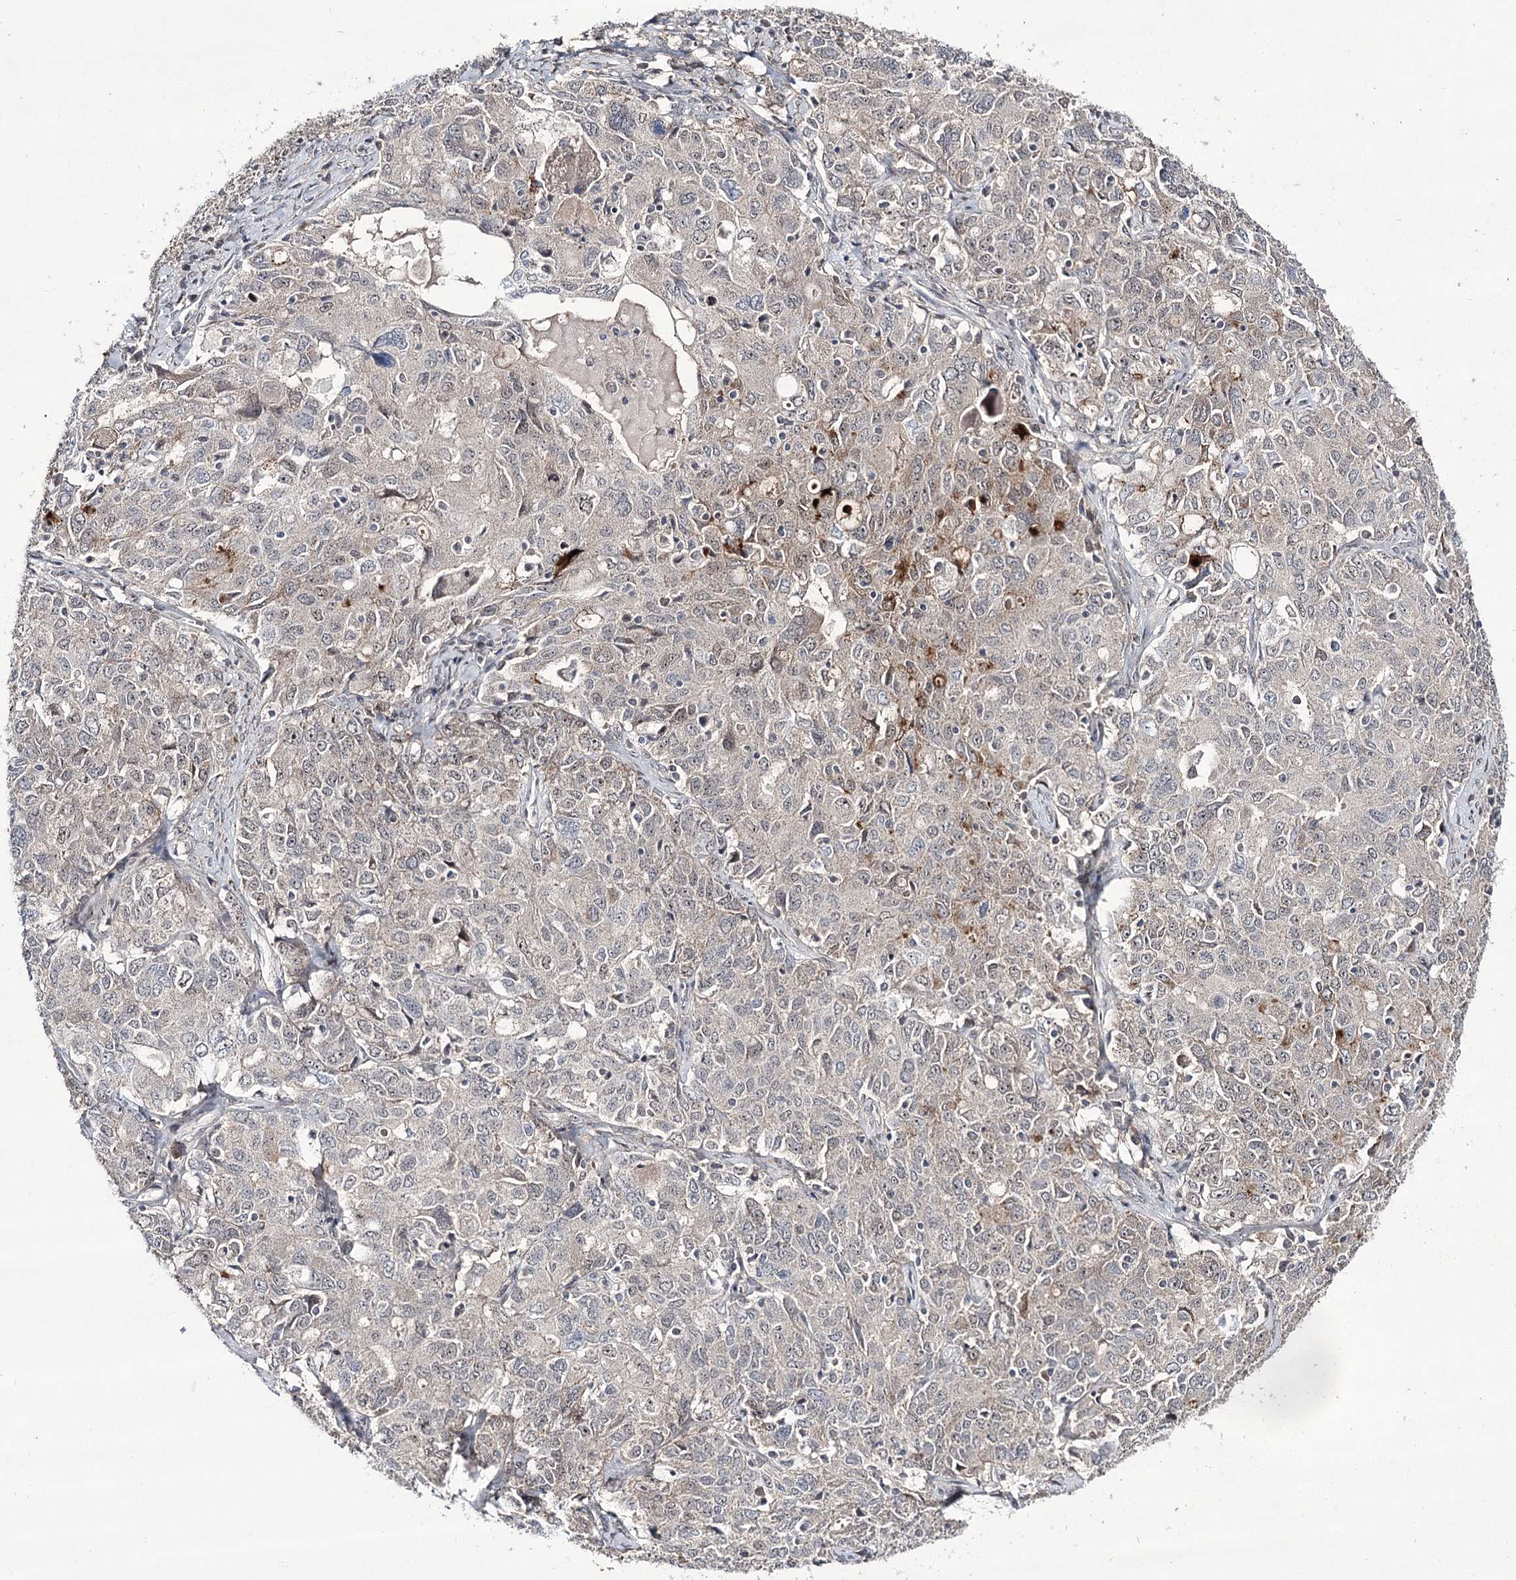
{"staining": {"intensity": "weak", "quantity": "<25%", "location": "cytoplasmic/membranous,nuclear"}, "tissue": "ovarian cancer", "cell_type": "Tumor cells", "image_type": "cancer", "snomed": [{"axis": "morphology", "description": "Carcinoma, endometroid"}, {"axis": "topography", "description": "Ovary"}], "caption": "Image shows no protein staining in tumor cells of ovarian cancer tissue. (DAB immunohistochemistry (IHC), high magnification).", "gene": "HOXC11", "patient": {"sex": "female", "age": 62}}